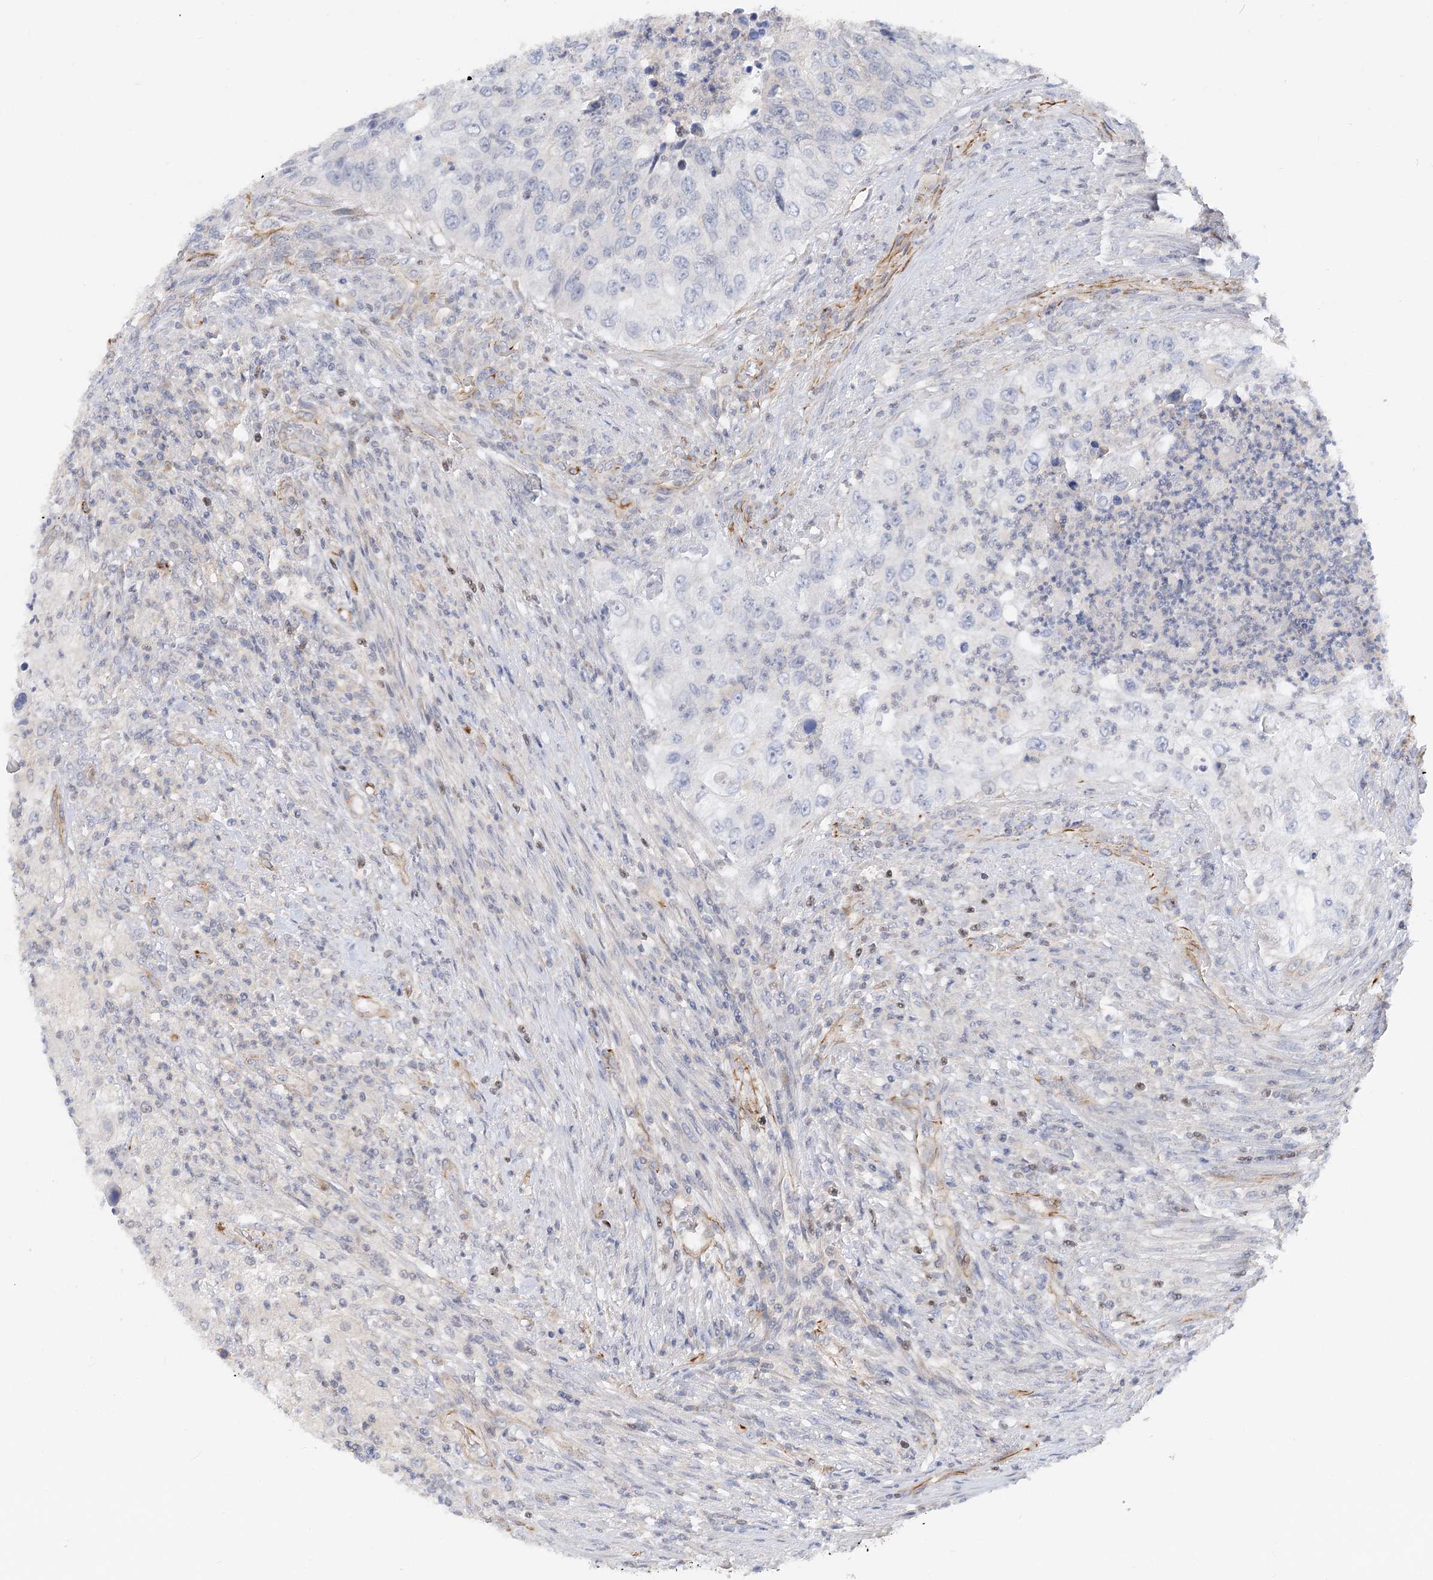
{"staining": {"intensity": "negative", "quantity": "none", "location": "none"}, "tissue": "urothelial cancer", "cell_type": "Tumor cells", "image_type": "cancer", "snomed": [{"axis": "morphology", "description": "Urothelial carcinoma, High grade"}, {"axis": "topography", "description": "Urinary bladder"}], "caption": "High magnification brightfield microscopy of high-grade urothelial carcinoma stained with DAB (3,3'-diaminobenzidine) (brown) and counterstained with hematoxylin (blue): tumor cells show no significant staining.", "gene": "NELL2", "patient": {"sex": "female", "age": 60}}